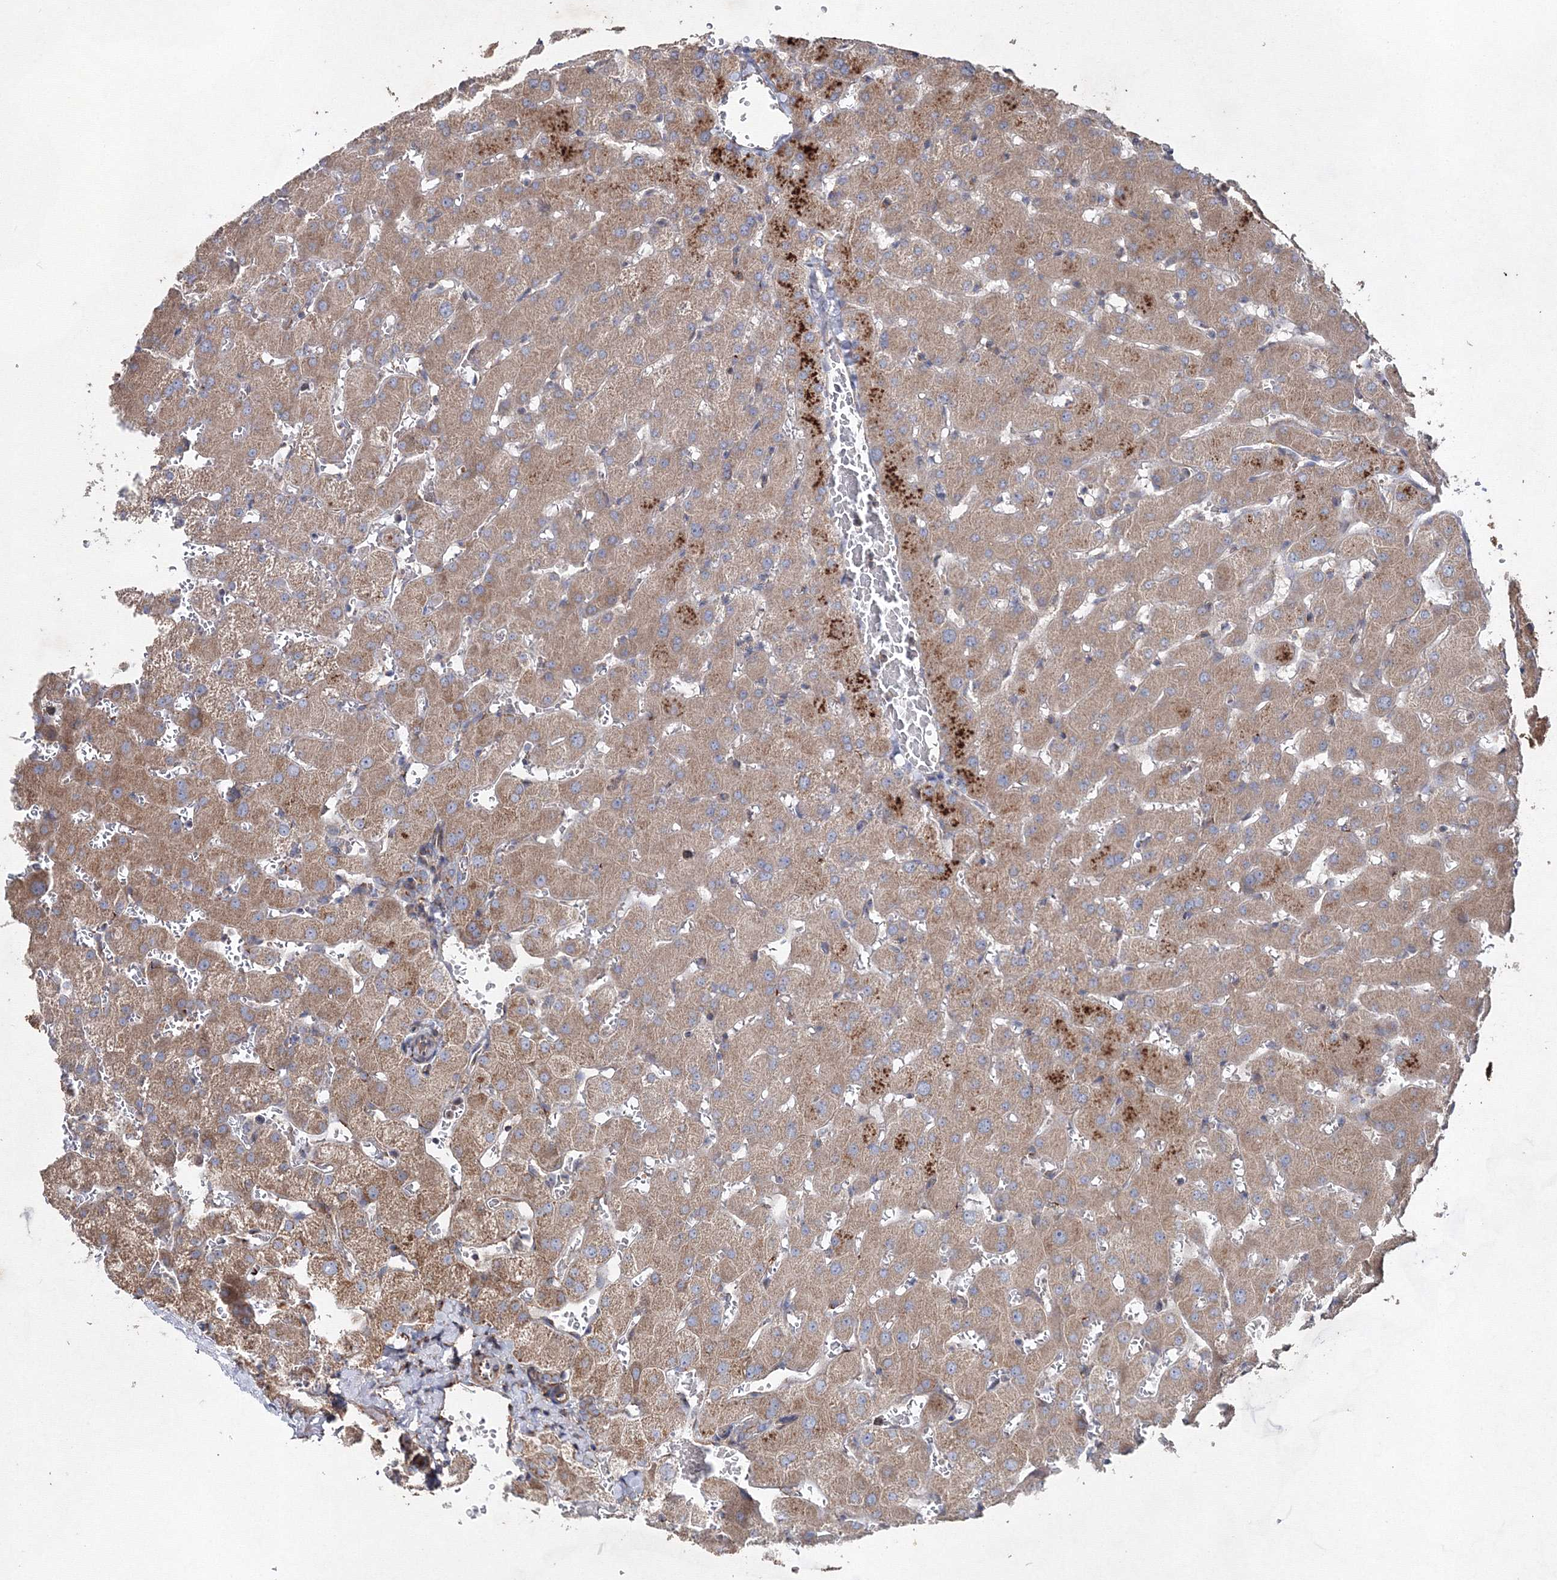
{"staining": {"intensity": "negative", "quantity": "none", "location": "none"}, "tissue": "liver", "cell_type": "Cholangiocytes", "image_type": "normal", "snomed": [{"axis": "morphology", "description": "Normal tissue, NOS"}, {"axis": "topography", "description": "Liver"}], "caption": "IHC of normal liver demonstrates no positivity in cholangiocytes.", "gene": "GFM1", "patient": {"sex": "female", "age": 63}}